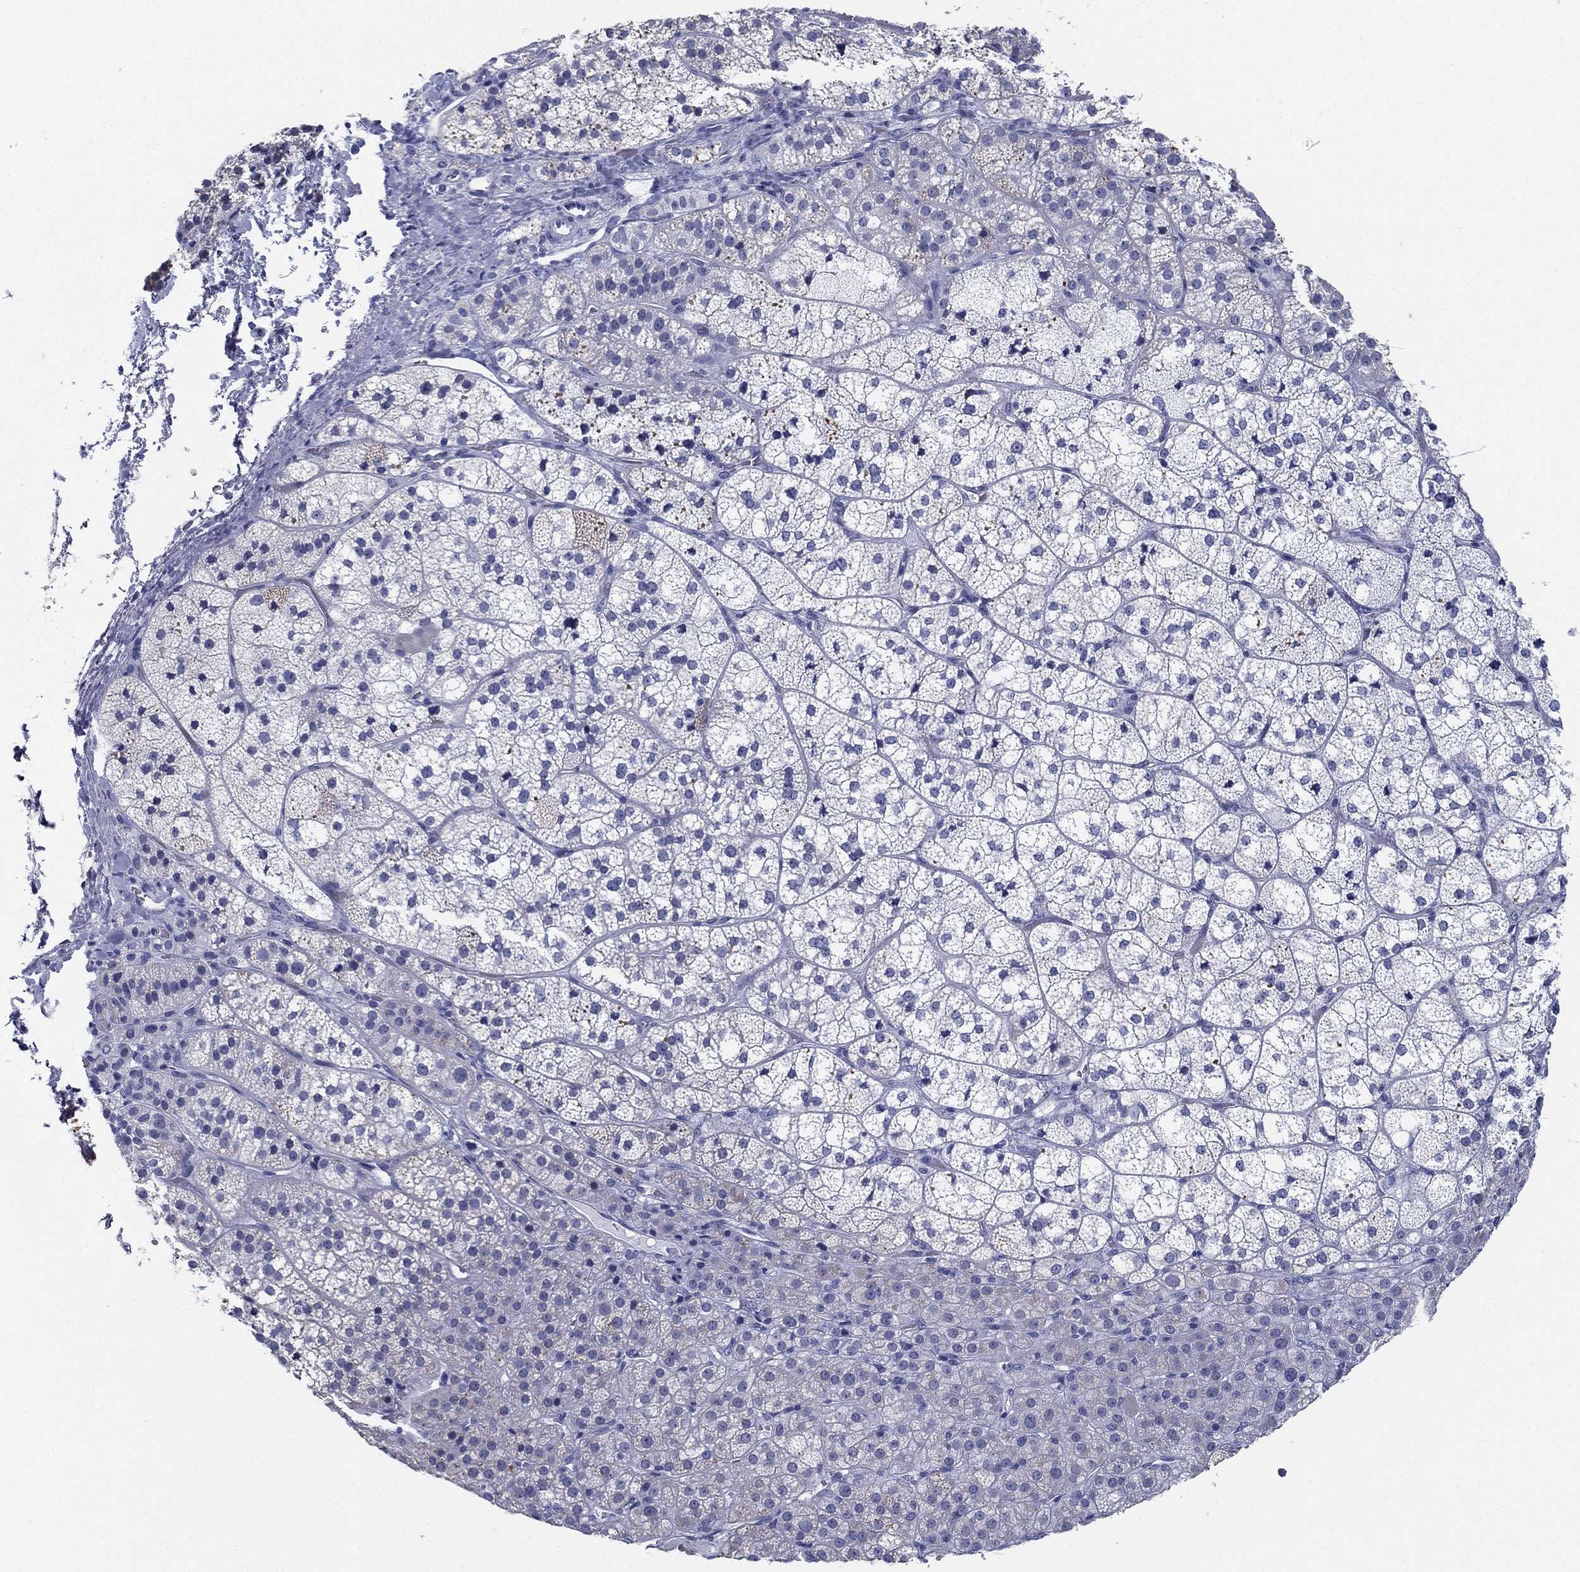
{"staining": {"intensity": "negative", "quantity": "none", "location": "none"}, "tissue": "adrenal gland", "cell_type": "Glandular cells", "image_type": "normal", "snomed": [{"axis": "morphology", "description": "Normal tissue, NOS"}, {"axis": "topography", "description": "Adrenal gland"}], "caption": "An immunohistochemistry image of normal adrenal gland is shown. There is no staining in glandular cells of adrenal gland.", "gene": "ATP1B2", "patient": {"sex": "female", "age": 60}}